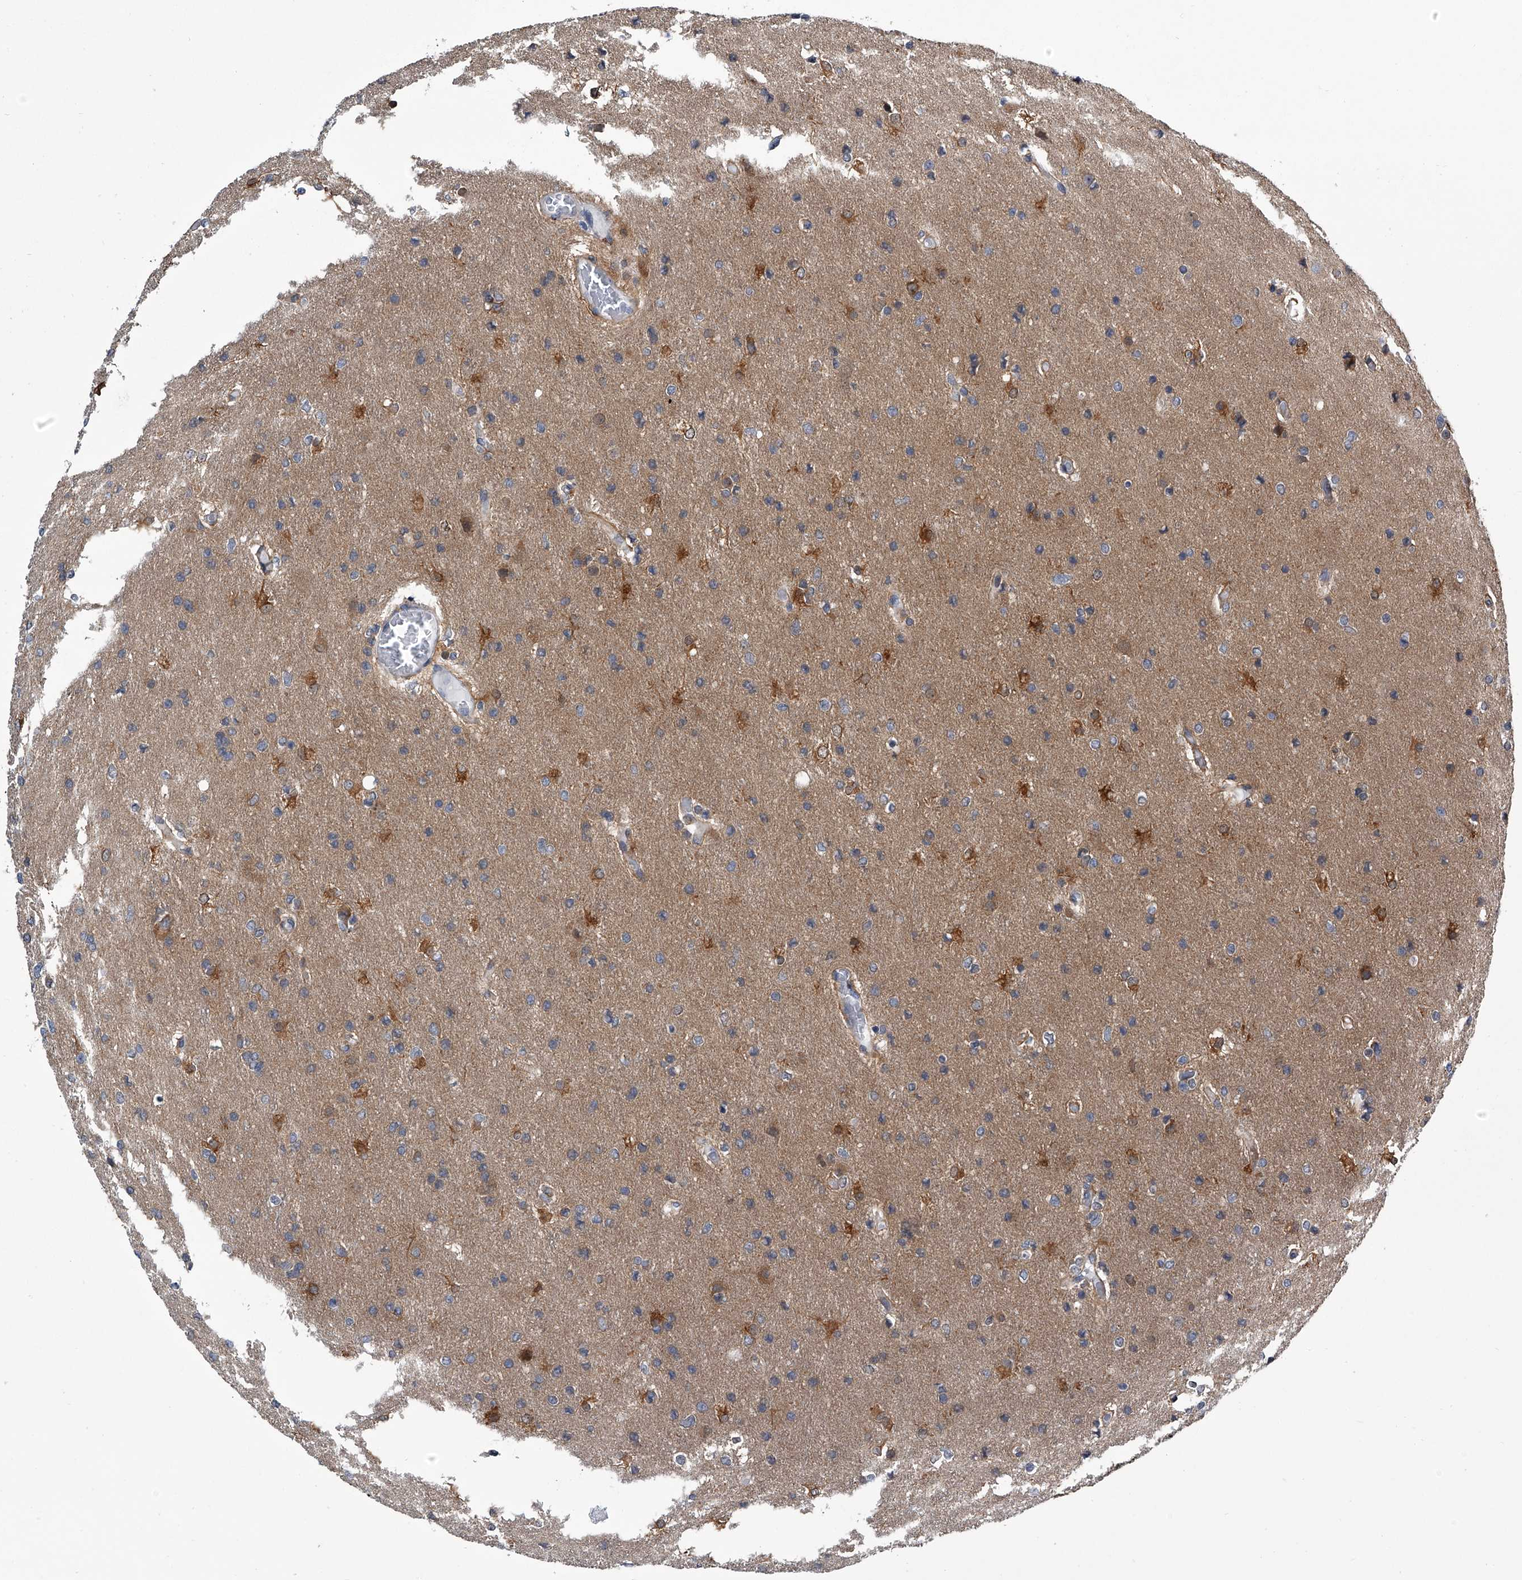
{"staining": {"intensity": "moderate", "quantity": "<25%", "location": "cytoplasmic/membranous"}, "tissue": "glioma", "cell_type": "Tumor cells", "image_type": "cancer", "snomed": [{"axis": "morphology", "description": "Glioma, malignant, High grade"}, {"axis": "topography", "description": "Cerebral cortex"}], "caption": "Protein staining by immunohistochemistry shows moderate cytoplasmic/membranous expression in approximately <25% of tumor cells in high-grade glioma (malignant).", "gene": "PPP2R5D", "patient": {"sex": "female", "age": 36}}